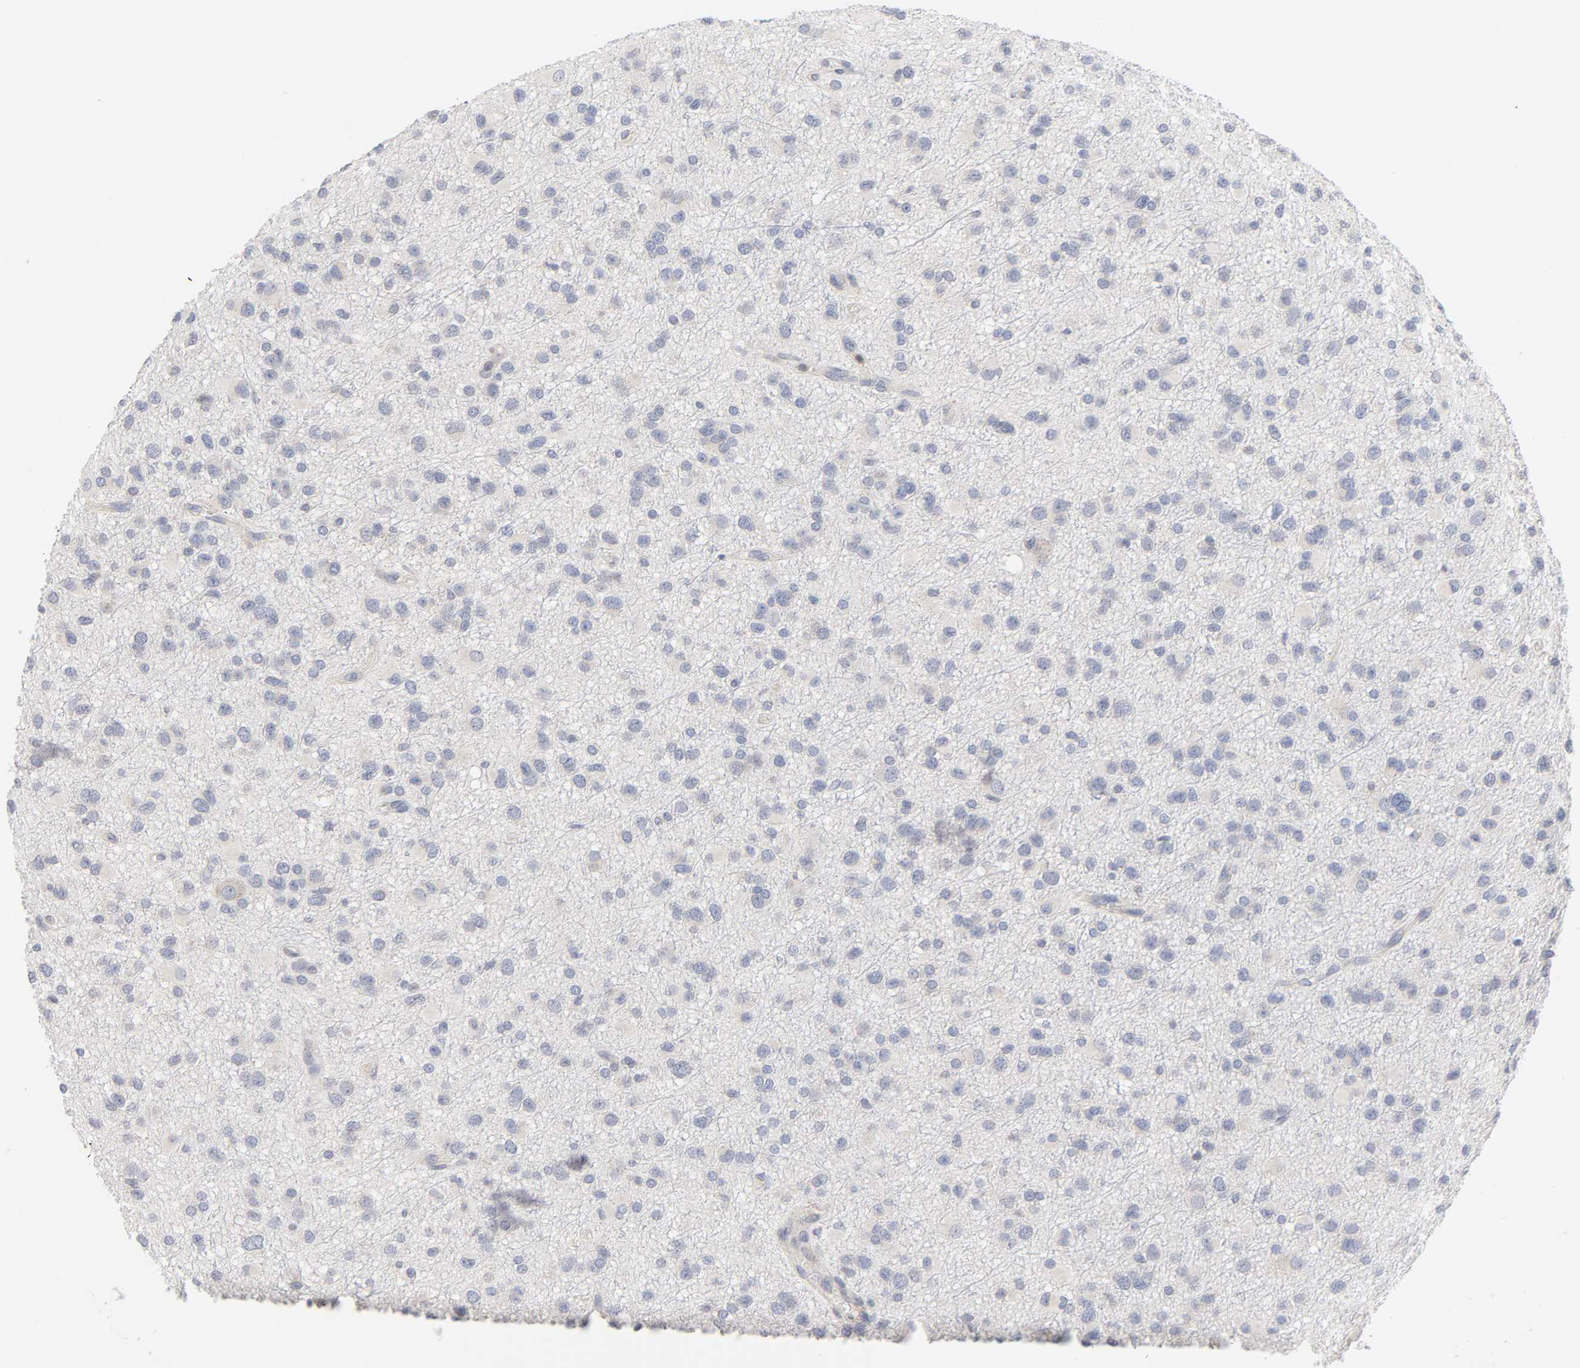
{"staining": {"intensity": "negative", "quantity": "none", "location": "none"}, "tissue": "glioma", "cell_type": "Tumor cells", "image_type": "cancer", "snomed": [{"axis": "morphology", "description": "Glioma, malignant, Low grade"}, {"axis": "topography", "description": "Brain"}], "caption": "Image shows no protein positivity in tumor cells of malignant low-grade glioma tissue.", "gene": "IL4R", "patient": {"sex": "male", "age": 42}}